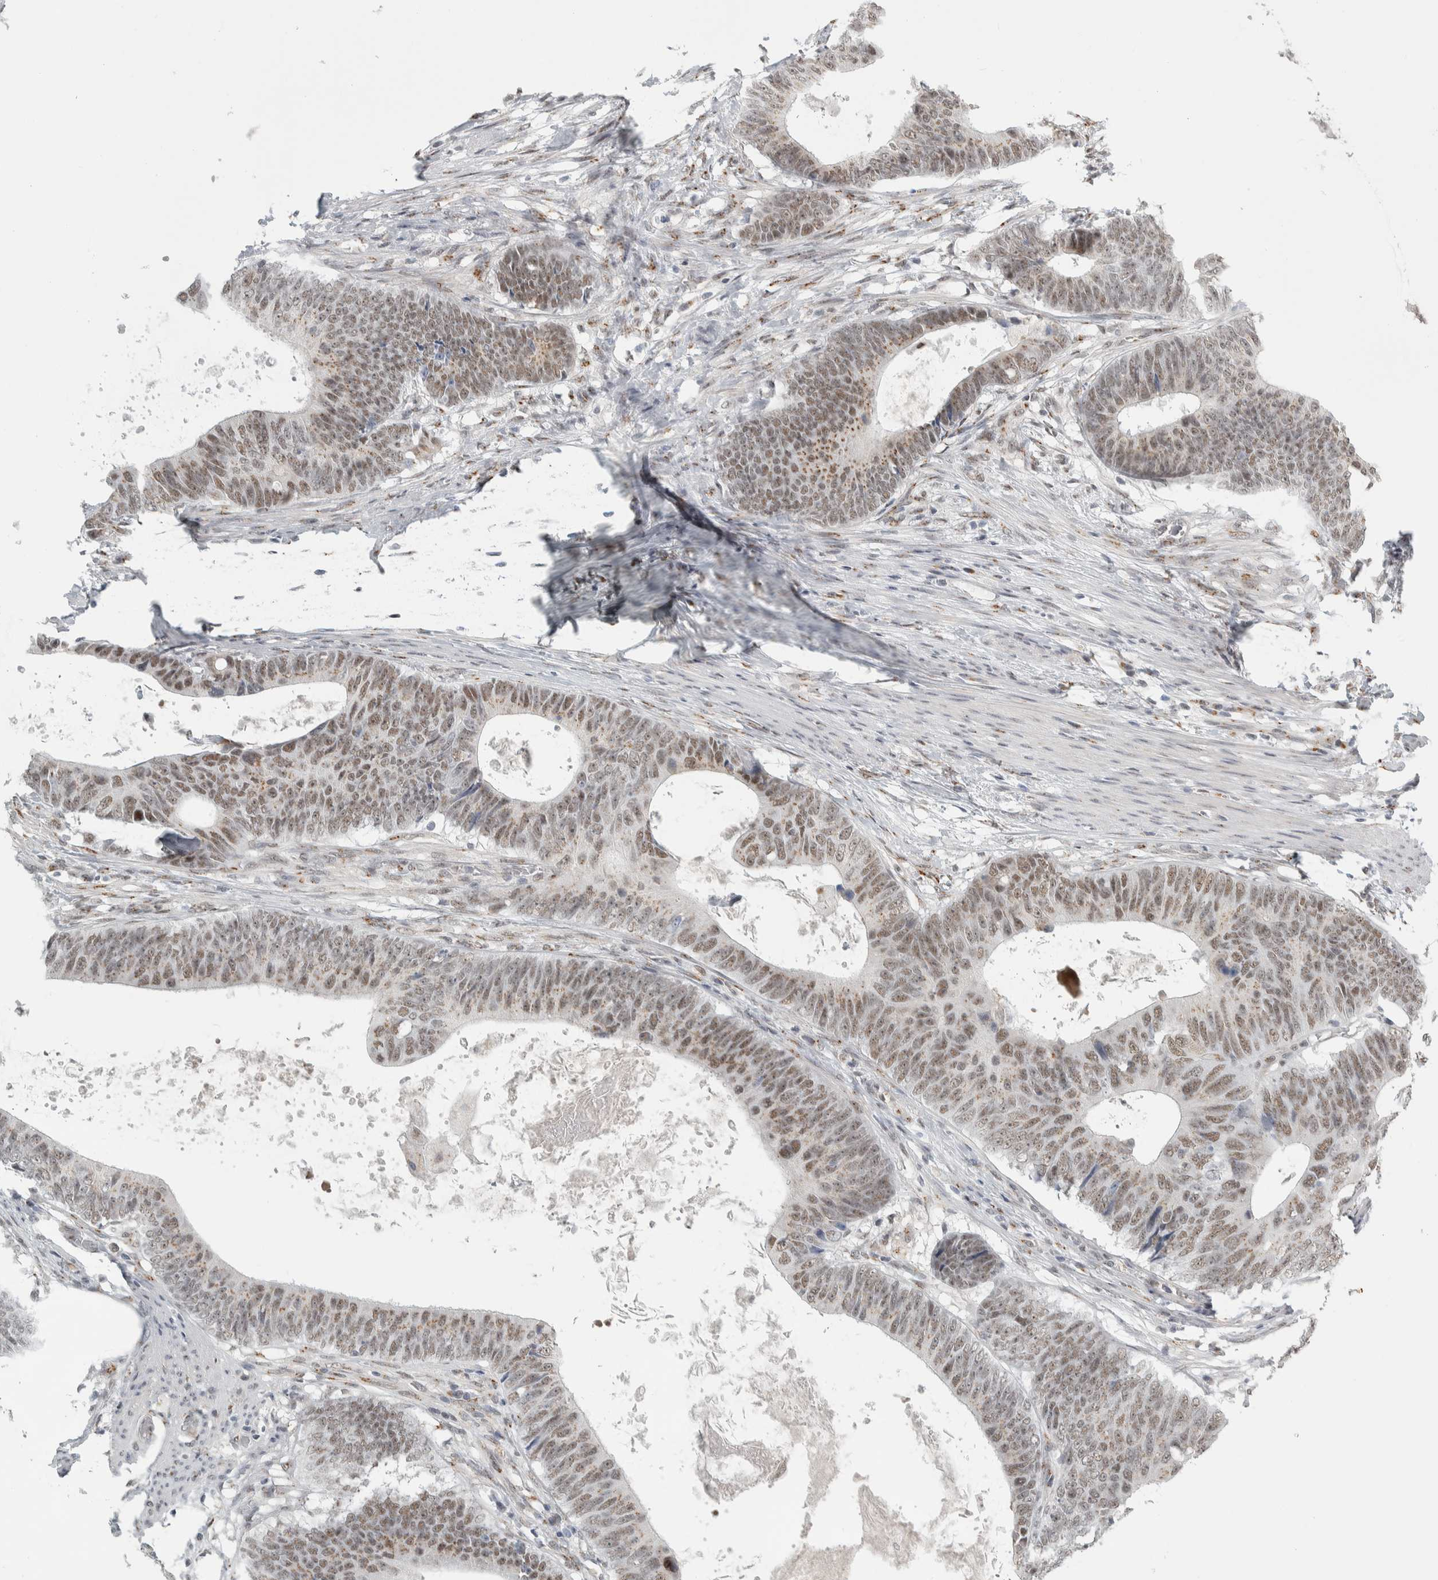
{"staining": {"intensity": "weak", "quantity": ">75%", "location": "cytoplasmic/membranous,nuclear"}, "tissue": "colorectal cancer", "cell_type": "Tumor cells", "image_type": "cancer", "snomed": [{"axis": "morphology", "description": "Adenocarcinoma, NOS"}, {"axis": "topography", "description": "Colon"}], "caption": "Colorectal cancer (adenocarcinoma) tissue displays weak cytoplasmic/membranous and nuclear expression in approximately >75% of tumor cells, visualized by immunohistochemistry.", "gene": "ZMYND8", "patient": {"sex": "male", "age": 56}}